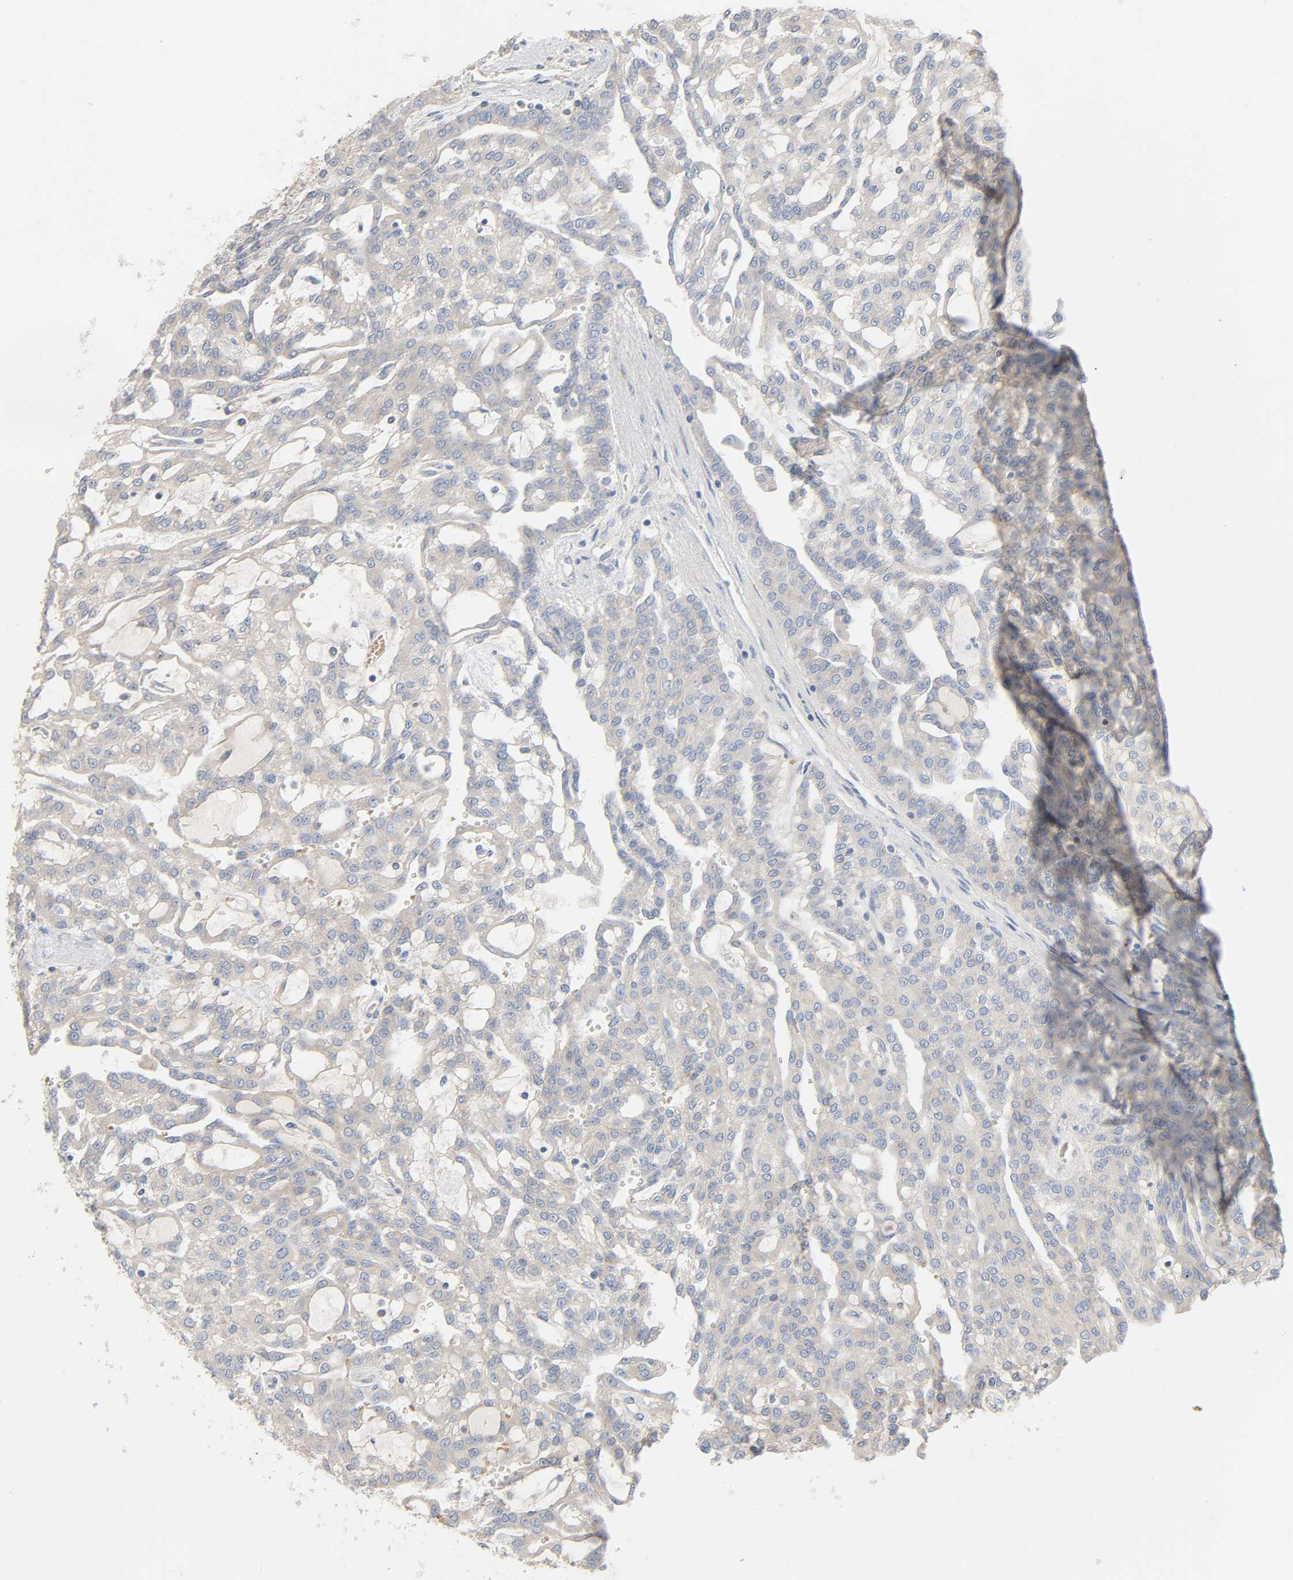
{"staining": {"intensity": "negative", "quantity": "none", "location": "none"}, "tissue": "renal cancer", "cell_type": "Tumor cells", "image_type": "cancer", "snomed": [{"axis": "morphology", "description": "Adenocarcinoma, NOS"}, {"axis": "topography", "description": "Kidney"}], "caption": "IHC image of neoplastic tissue: human renal adenocarcinoma stained with DAB (3,3'-diaminobenzidine) displays no significant protein expression in tumor cells. (Immunohistochemistry, brightfield microscopy, high magnification).", "gene": "SGSM1", "patient": {"sex": "male", "age": 63}}